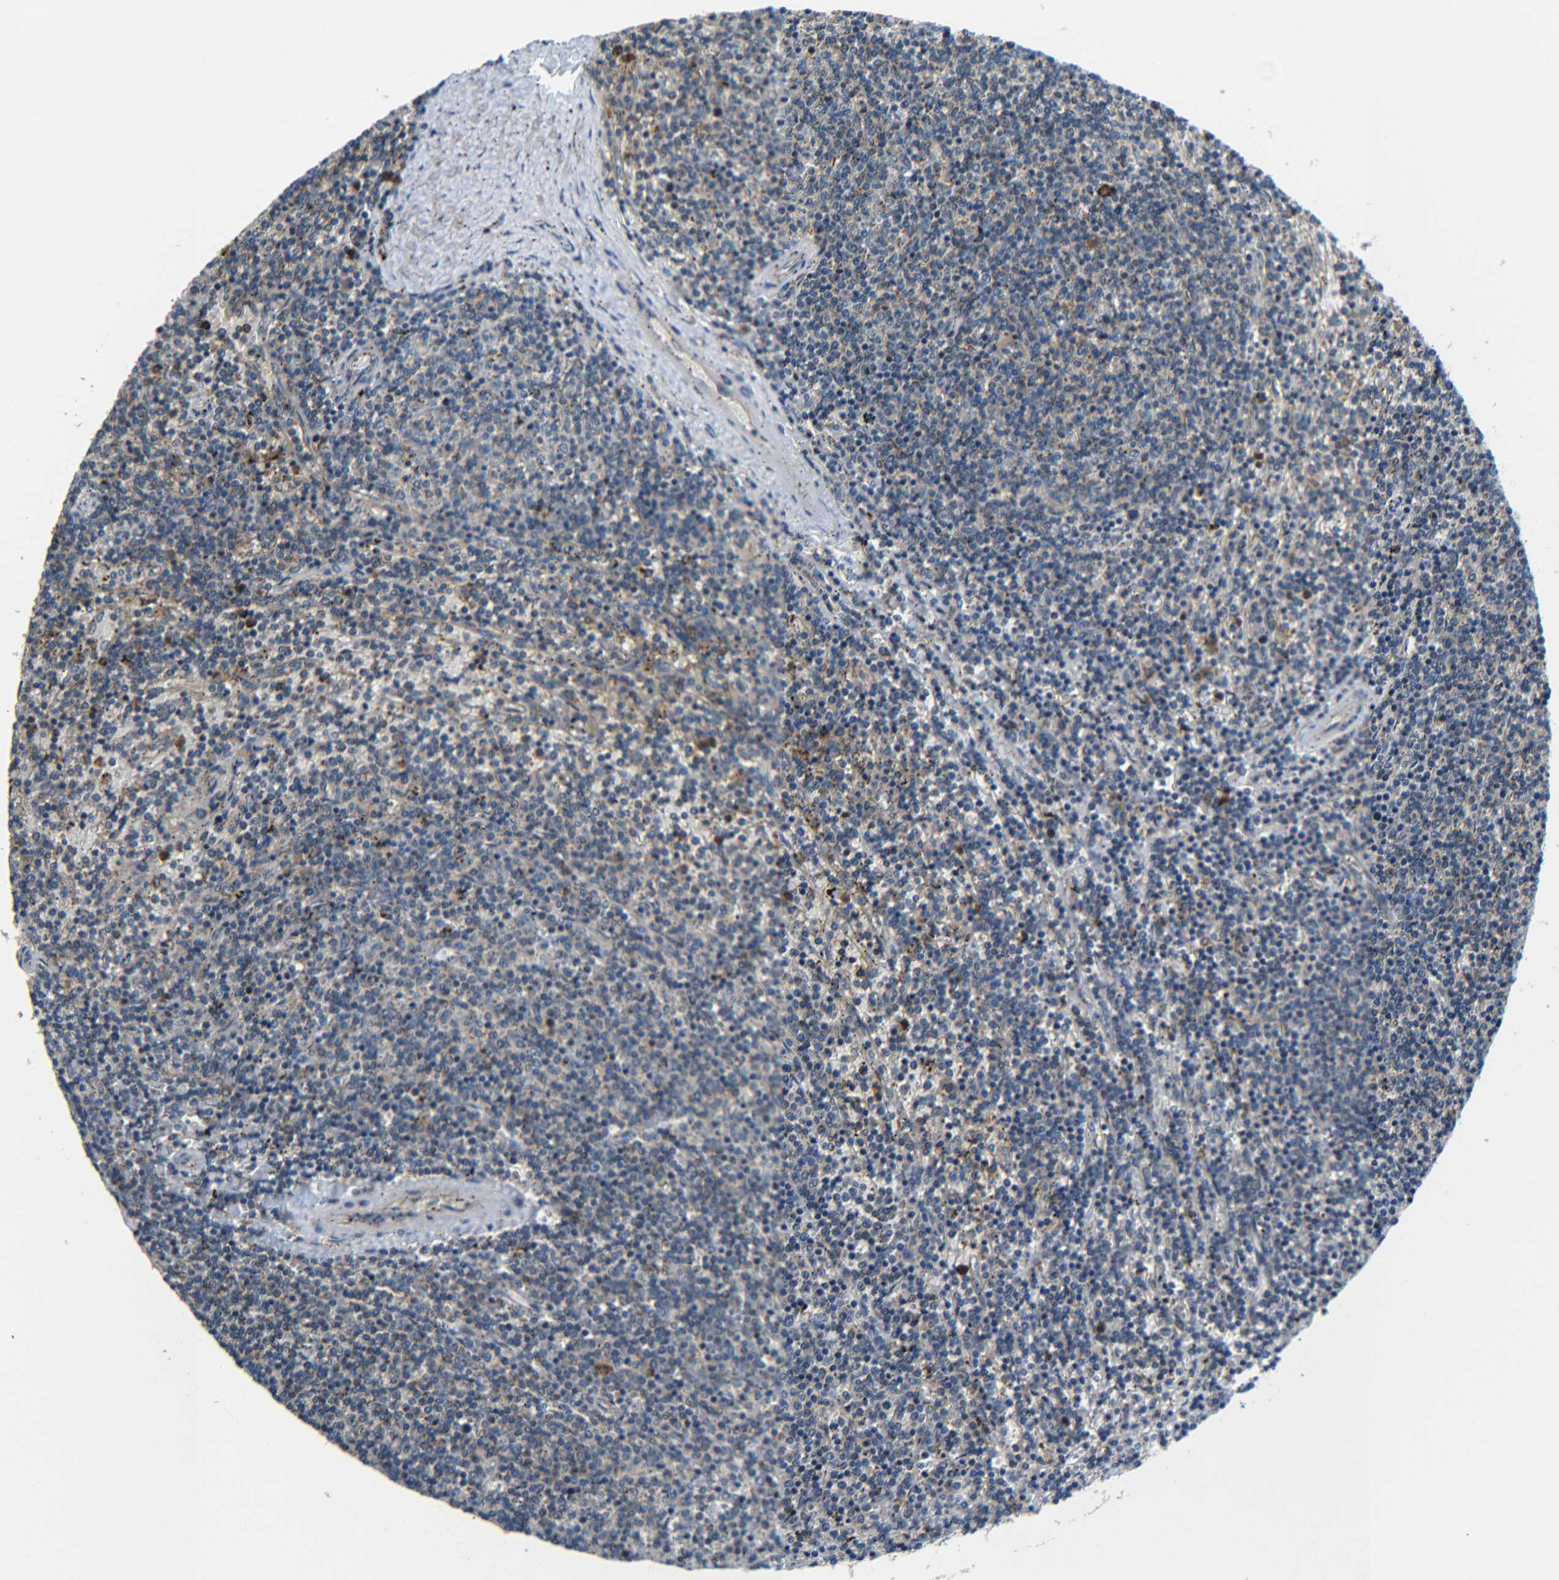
{"staining": {"intensity": "negative", "quantity": "none", "location": "none"}, "tissue": "lymphoma", "cell_type": "Tumor cells", "image_type": "cancer", "snomed": [{"axis": "morphology", "description": "Malignant lymphoma, non-Hodgkin's type, Low grade"}, {"axis": "topography", "description": "Spleen"}], "caption": "The immunohistochemistry micrograph has no significant staining in tumor cells of lymphoma tissue. (Brightfield microscopy of DAB (3,3'-diaminobenzidine) immunohistochemistry at high magnification).", "gene": "RAB1B", "patient": {"sex": "female", "age": 50}}